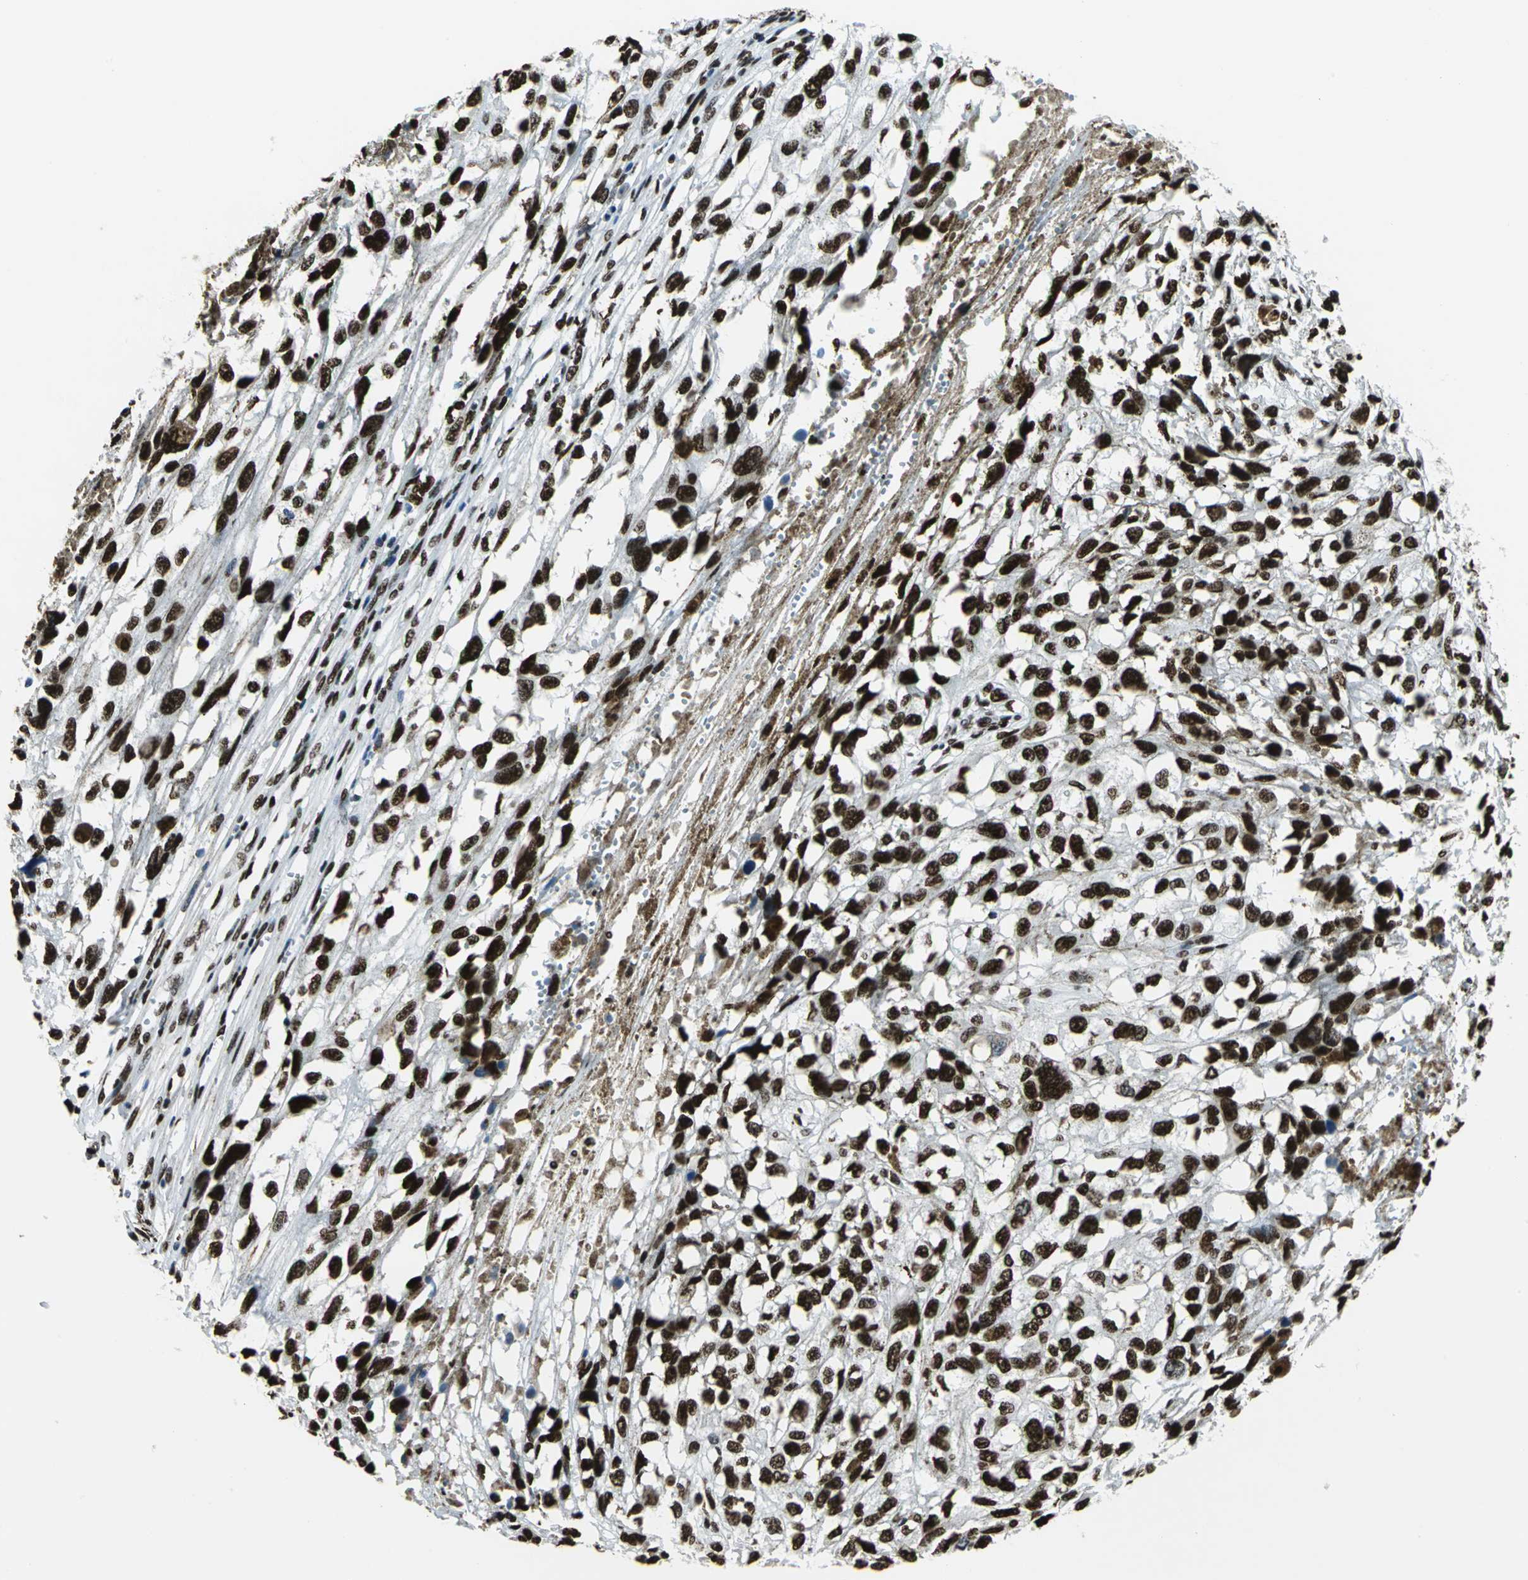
{"staining": {"intensity": "strong", "quantity": ">75%", "location": "nuclear"}, "tissue": "melanoma", "cell_type": "Tumor cells", "image_type": "cancer", "snomed": [{"axis": "morphology", "description": "Malignant melanoma, Metastatic site"}, {"axis": "topography", "description": "Lymph node"}], "caption": "Strong nuclear staining for a protein is present in approximately >75% of tumor cells of melanoma using IHC.", "gene": "APEX1", "patient": {"sex": "male", "age": 59}}